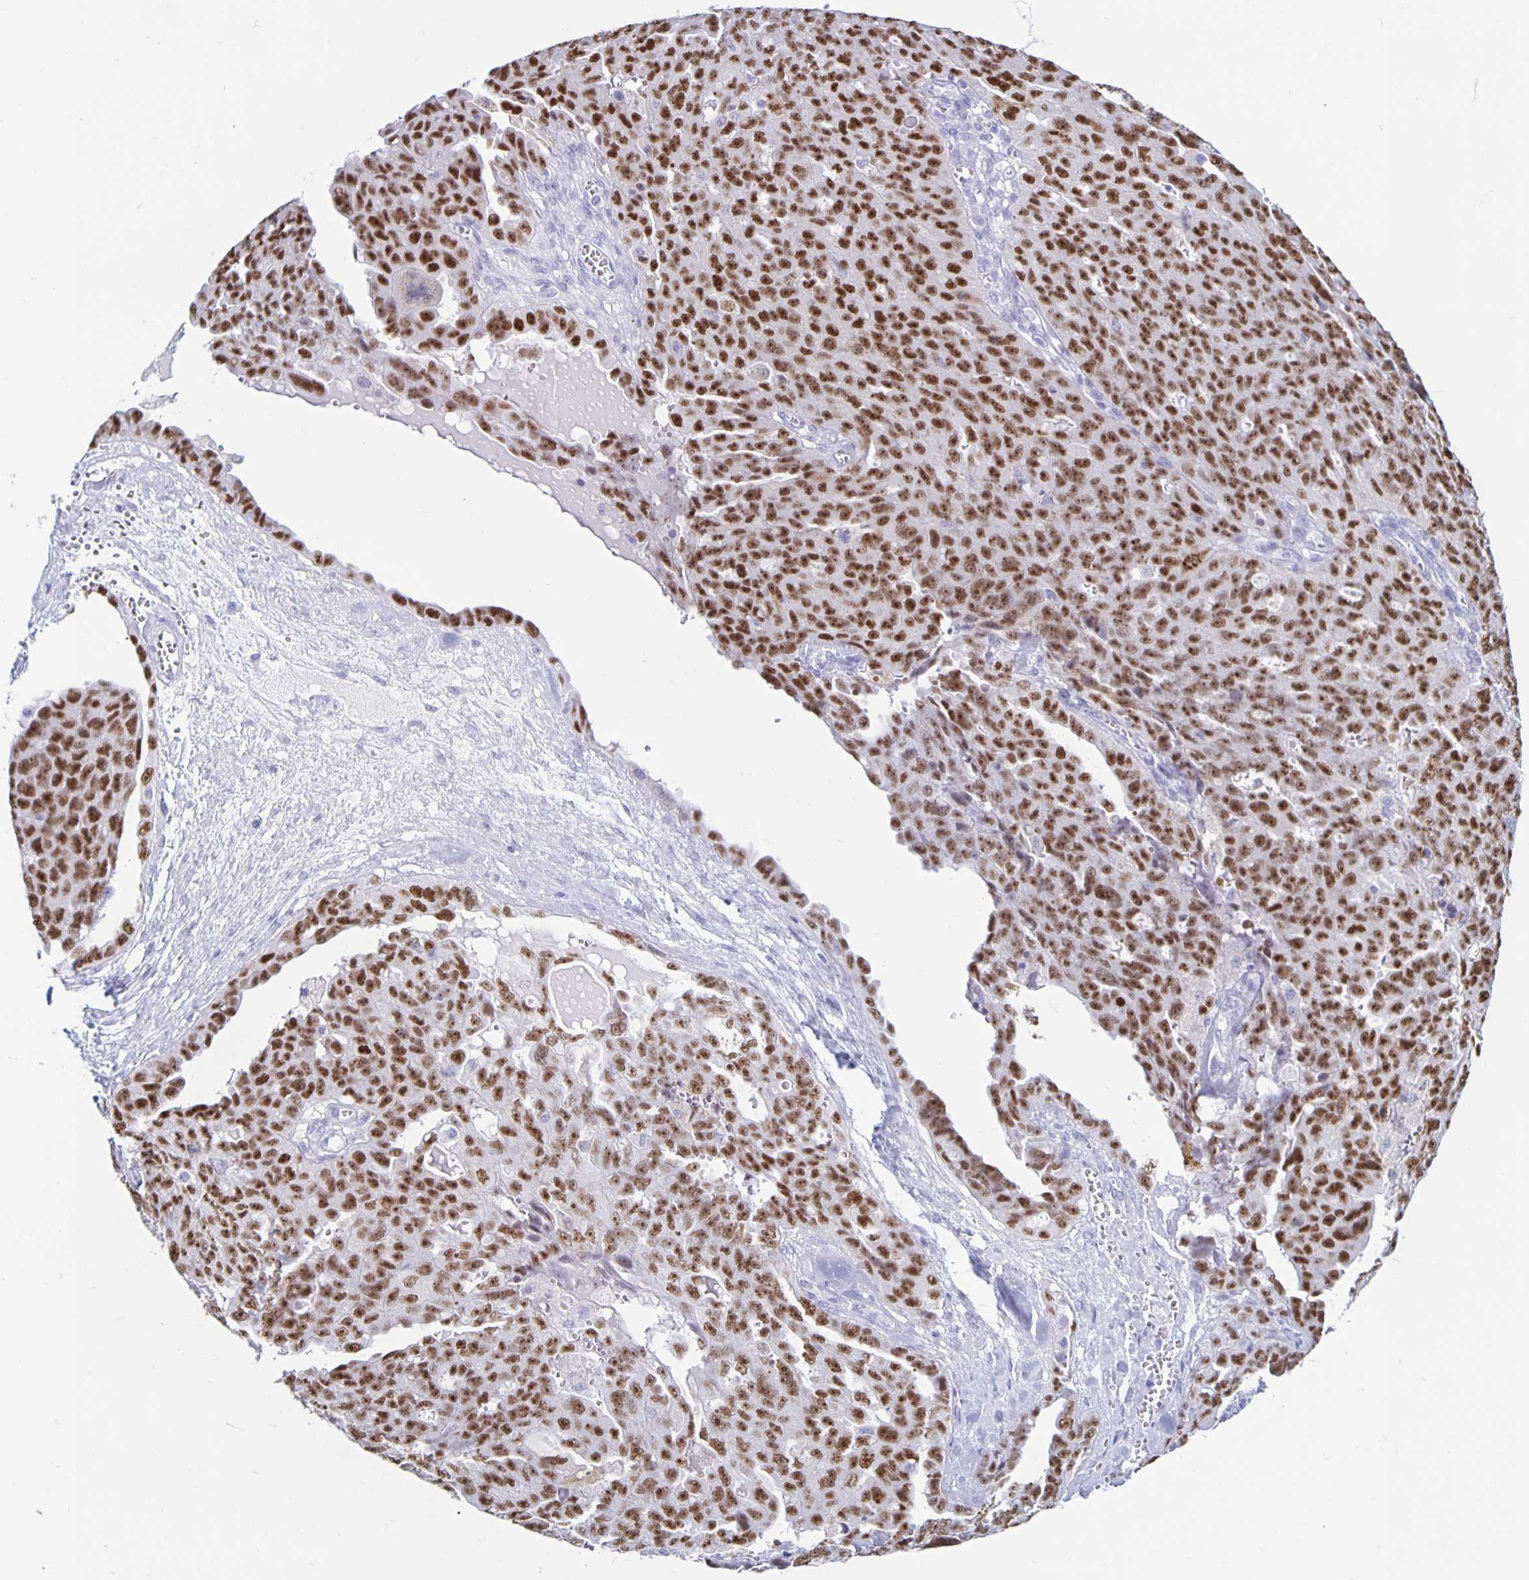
{"staining": {"intensity": "moderate", "quantity": ">75%", "location": "nuclear"}, "tissue": "ovarian cancer", "cell_type": "Tumor cells", "image_type": "cancer", "snomed": [{"axis": "morphology", "description": "Carcinoma, endometroid"}, {"axis": "topography", "description": "Ovary"}], "caption": "Tumor cells display moderate nuclear staining in about >75% of cells in endometroid carcinoma (ovarian).", "gene": "CT45A5", "patient": {"sex": "female", "age": 70}}